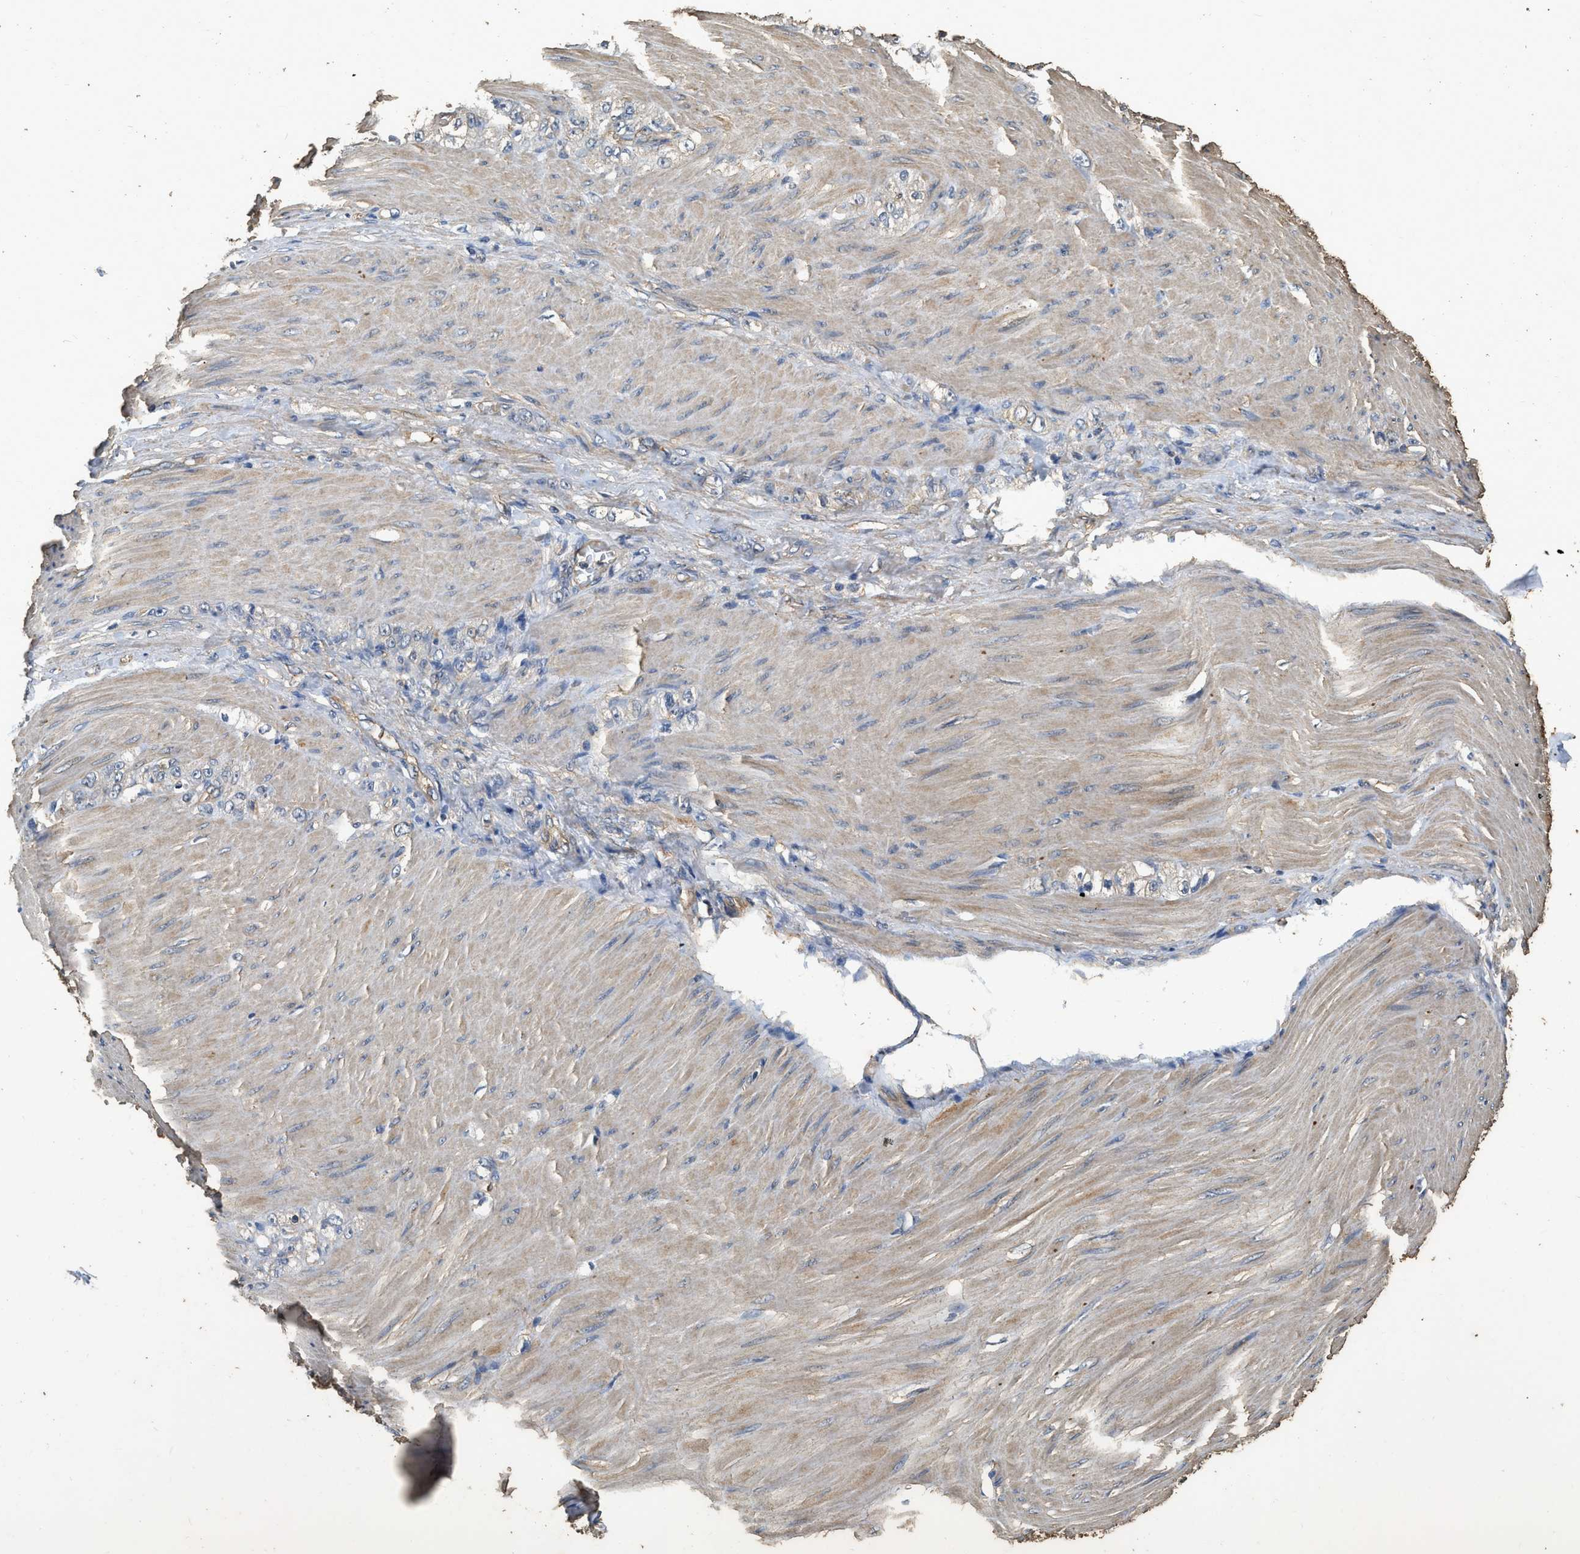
{"staining": {"intensity": "negative", "quantity": "none", "location": "none"}, "tissue": "stomach cancer", "cell_type": "Tumor cells", "image_type": "cancer", "snomed": [{"axis": "morphology", "description": "Normal tissue, NOS"}, {"axis": "morphology", "description": "Adenocarcinoma, NOS"}, {"axis": "topography", "description": "Stomach"}], "caption": "This is a histopathology image of immunohistochemistry staining of stomach adenocarcinoma, which shows no positivity in tumor cells.", "gene": "MIB1", "patient": {"sex": "male", "age": 82}}